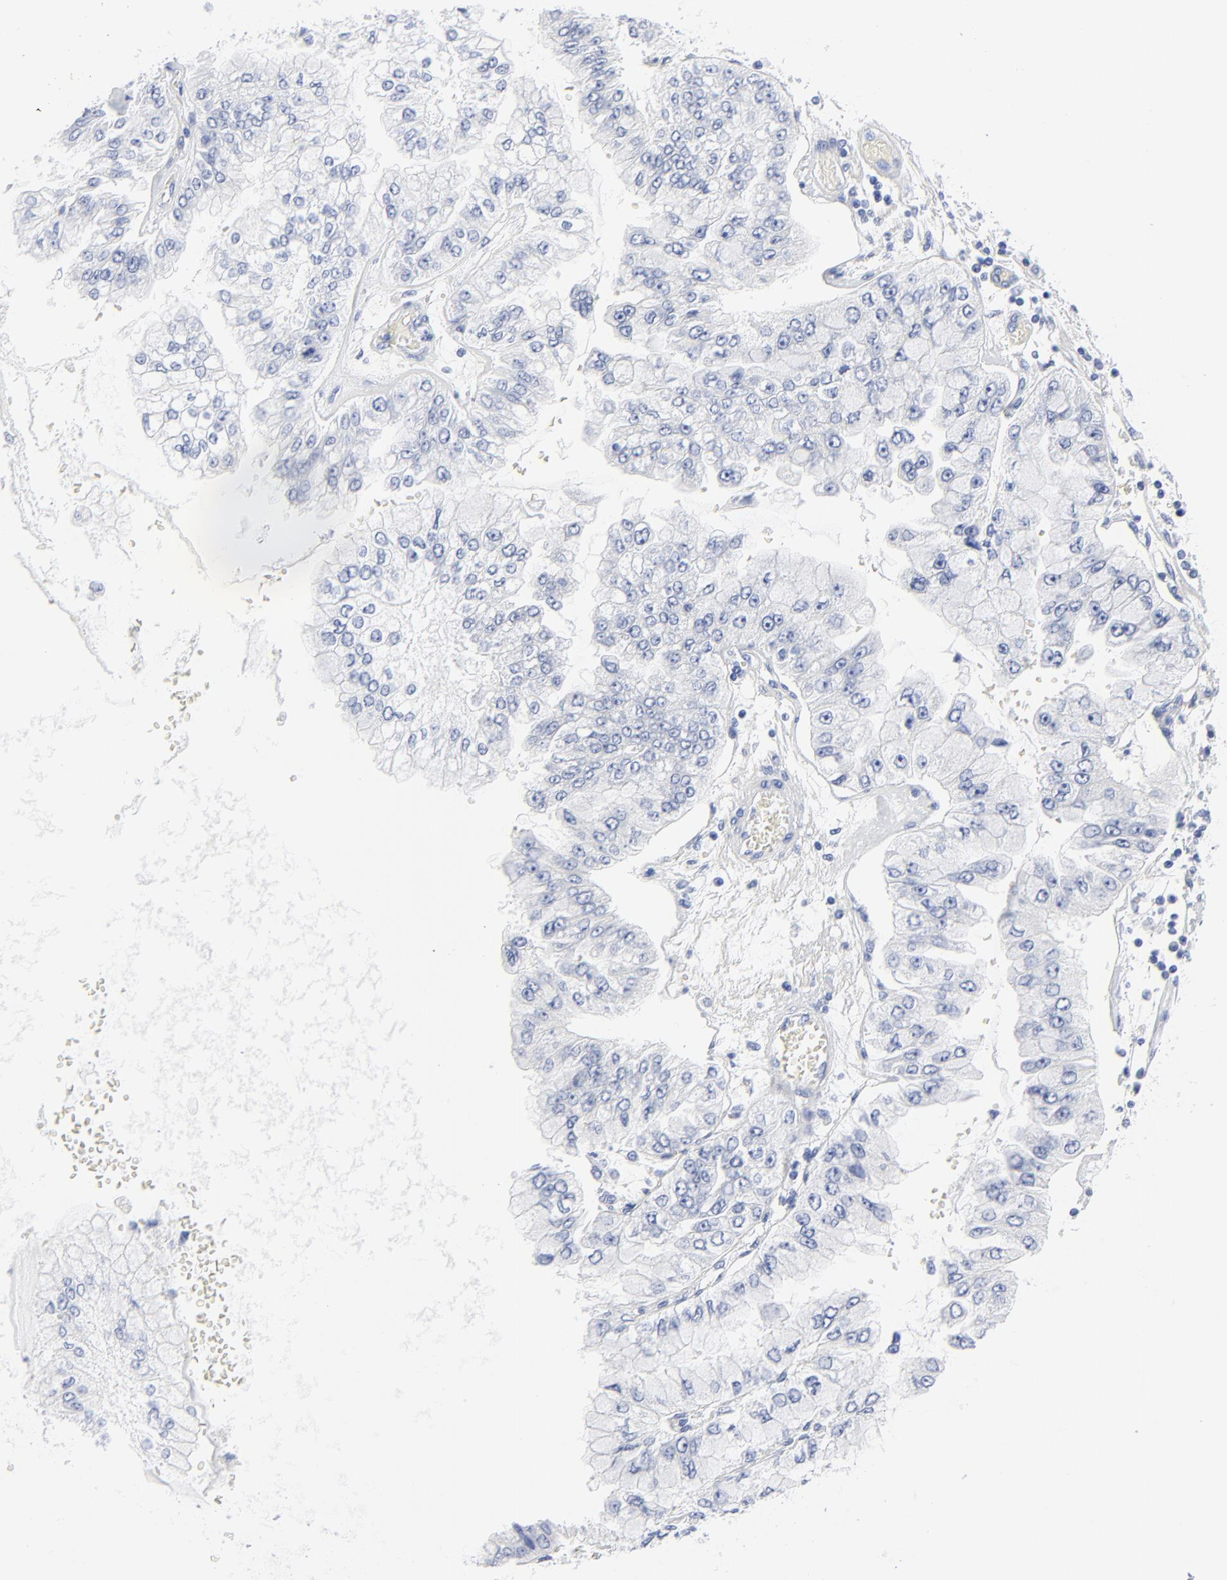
{"staining": {"intensity": "negative", "quantity": "none", "location": "none"}, "tissue": "liver cancer", "cell_type": "Tumor cells", "image_type": "cancer", "snomed": [{"axis": "morphology", "description": "Cholangiocarcinoma"}, {"axis": "topography", "description": "Liver"}], "caption": "Cholangiocarcinoma (liver) stained for a protein using immunohistochemistry (IHC) exhibits no expression tumor cells.", "gene": "STAT2", "patient": {"sex": "female", "age": 79}}